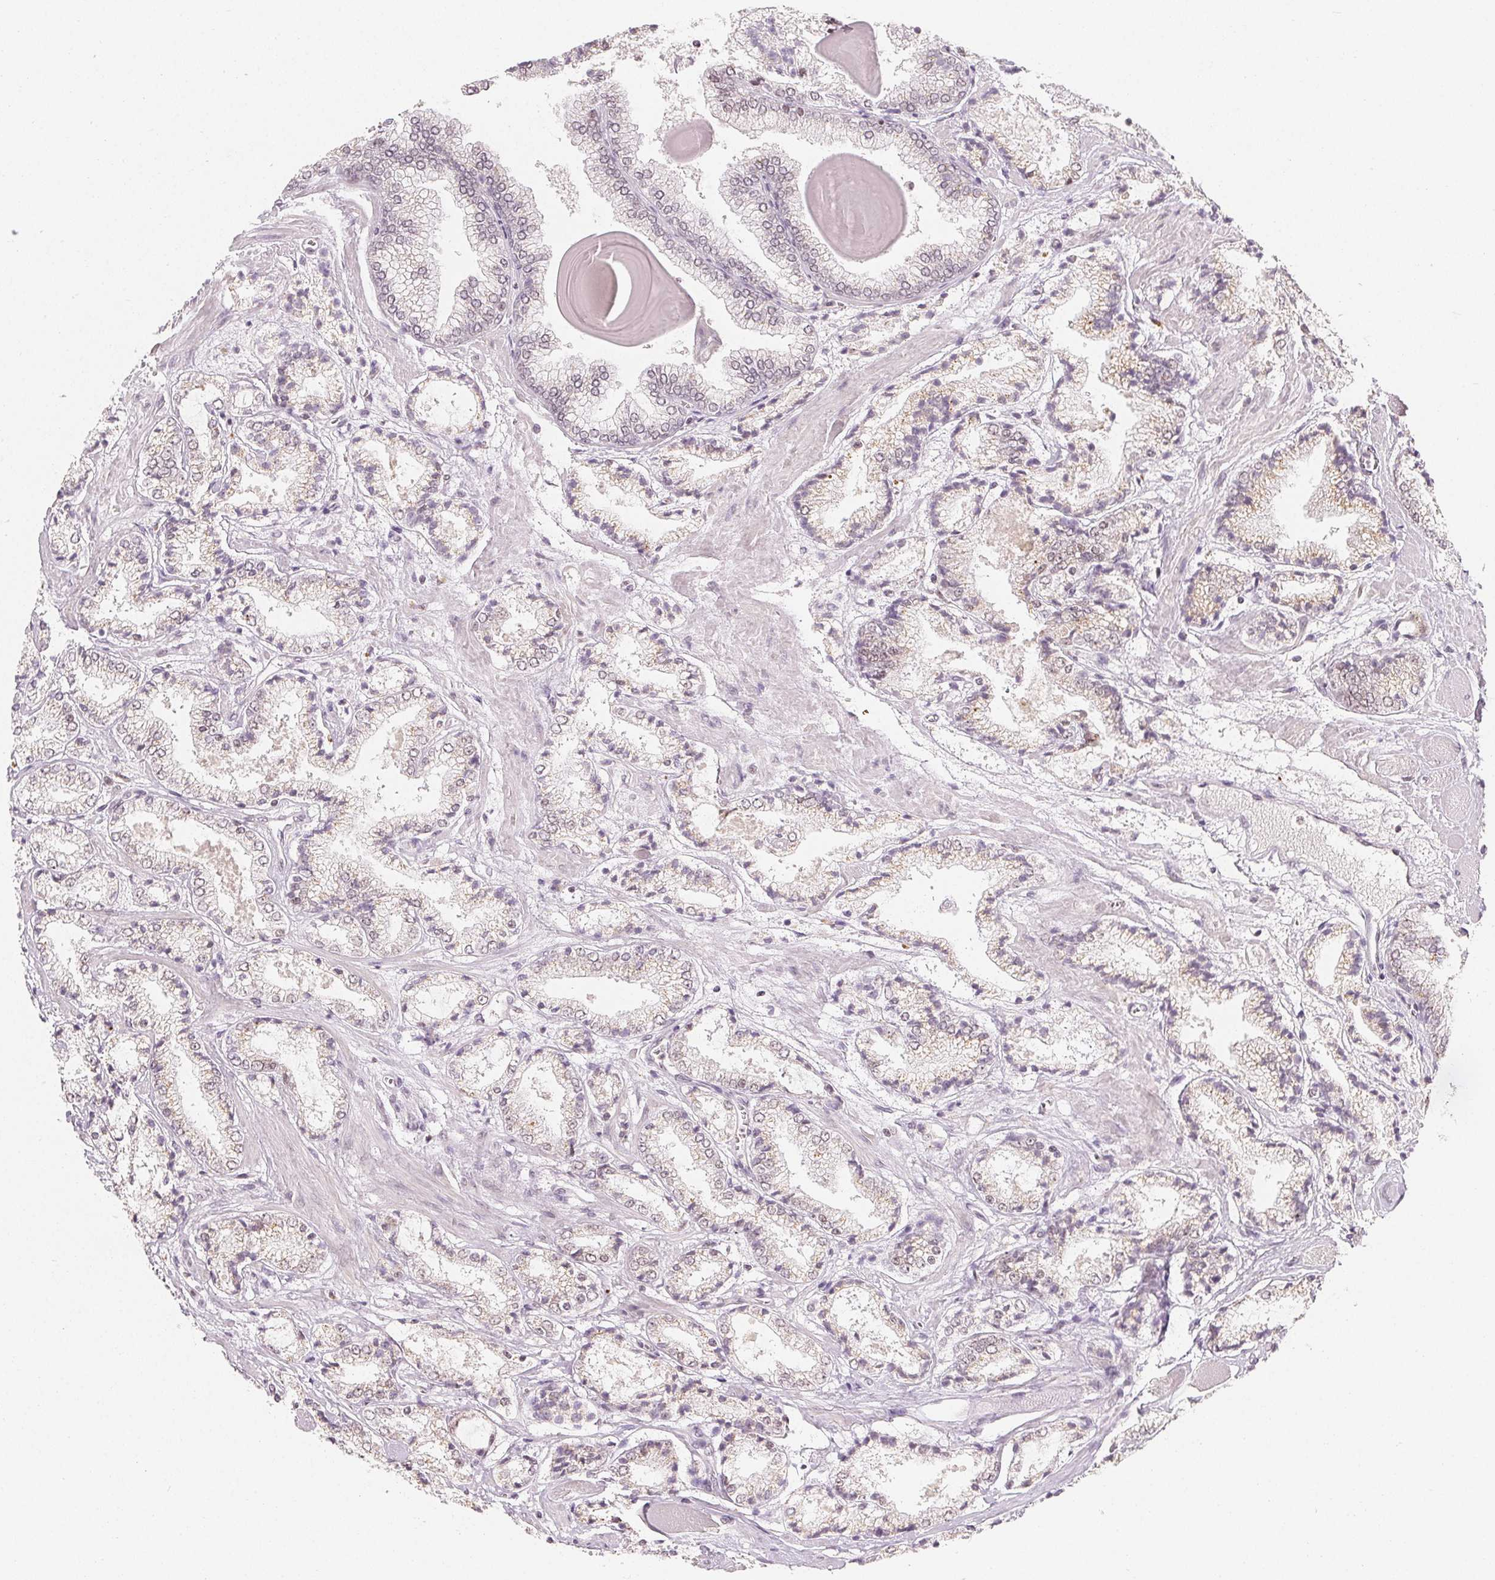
{"staining": {"intensity": "weak", "quantity": "25%-75%", "location": "cytoplasmic/membranous"}, "tissue": "prostate cancer", "cell_type": "Tumor cells", "image_type": "cancer", "snomed": [{"axis": "morphology", "description": "Adenocarcinoma, High grade"}, {"axis": "topography", "description": "Prostate"}], "caption": "Immunohistochemistry (IHC) photomicrograph of human prostate high-grade adenocarcinoma stained for a protein (brown), which displays low levels of weak cytoplasmic/membranous staining in about 25%-75% of tumor cells.", "gene": "NXF3", "patient": {"sex": "male", "age": 64}}